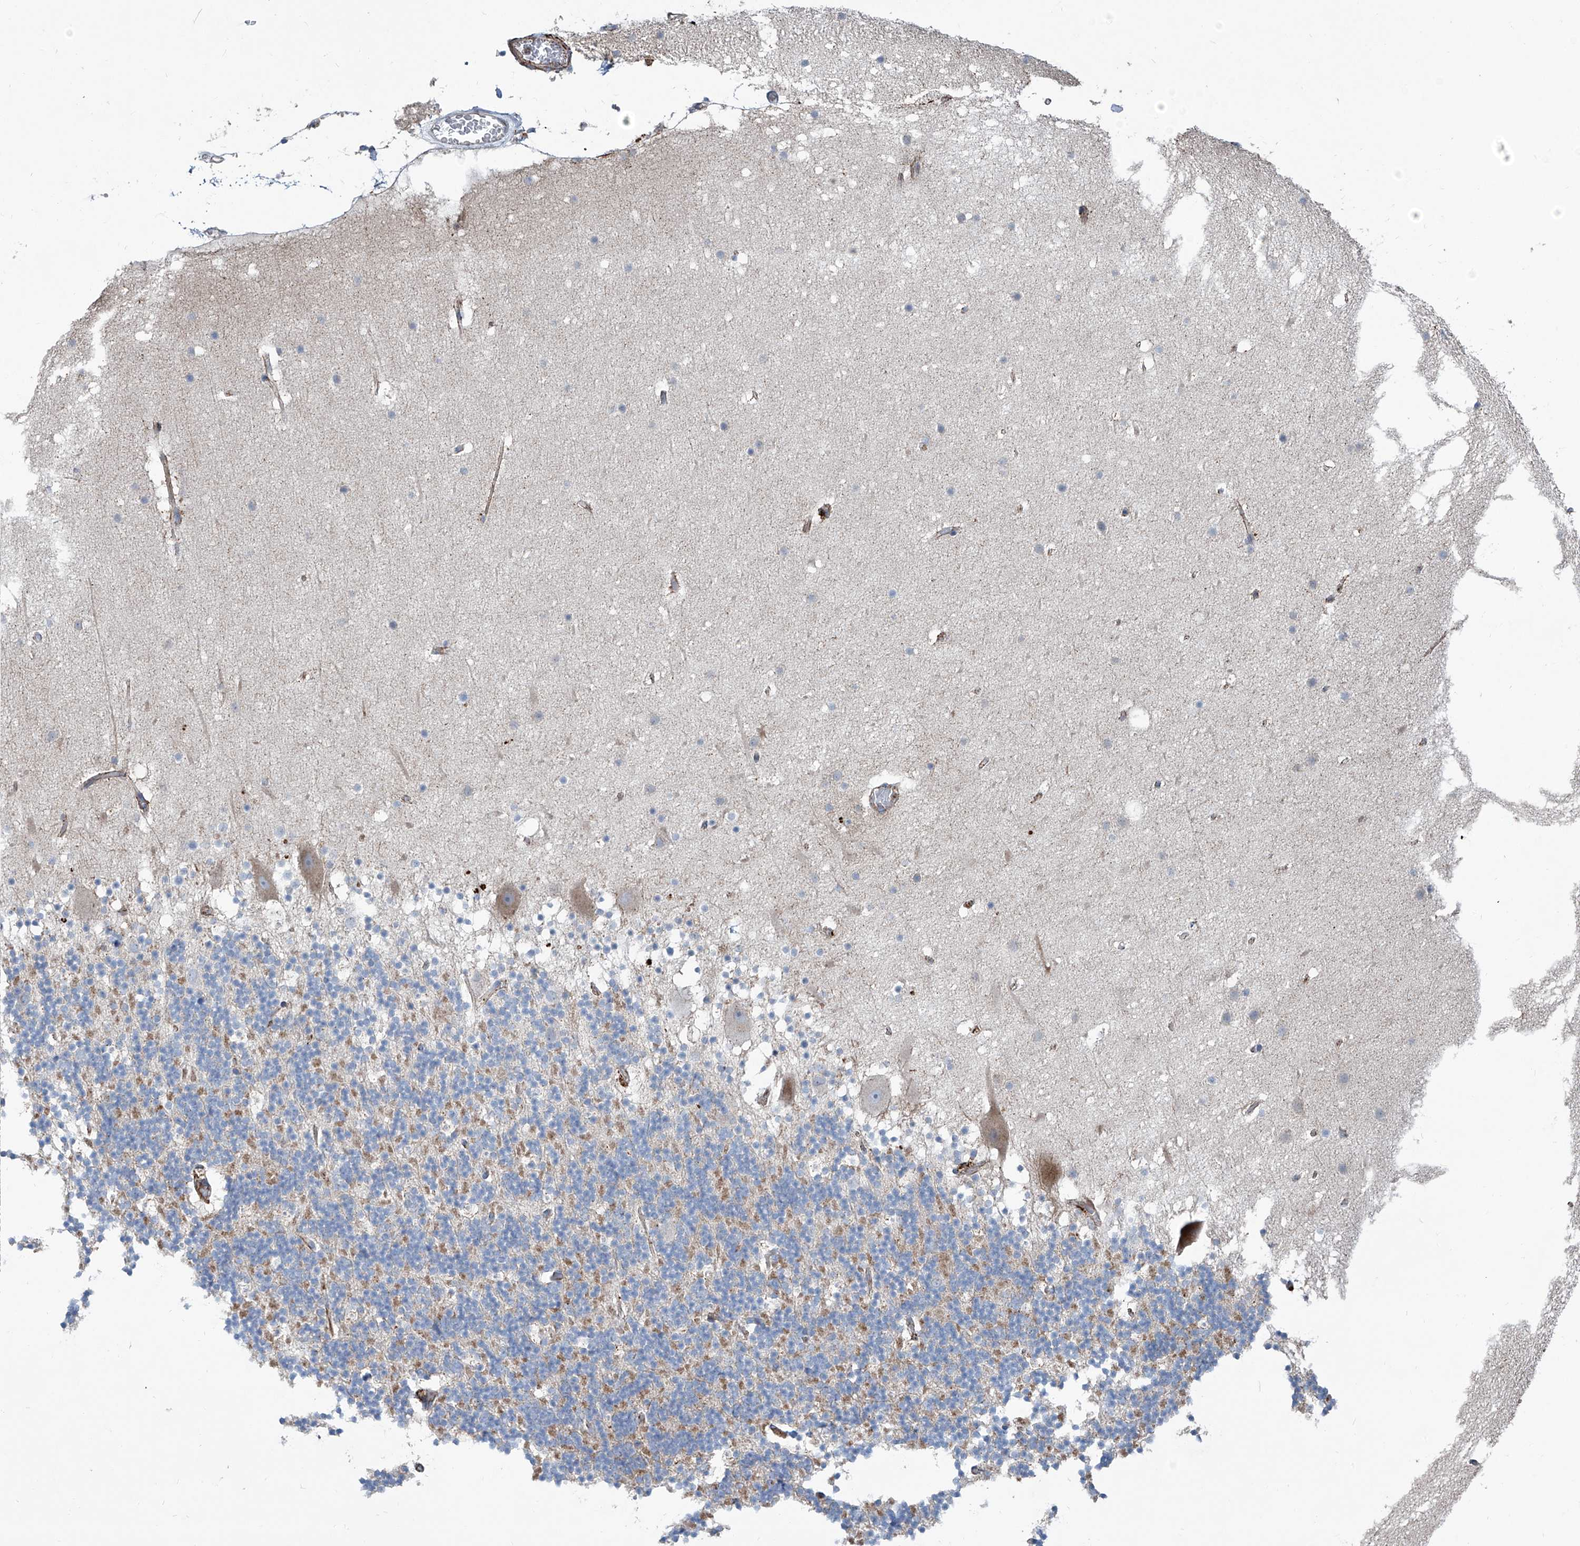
{"staining": {"intensity": "negative", "quantity": "none", "location": "none"}, "tissue": "cerebellum", "cell_type": "Cells in granular layer", "image_type": "normal", "snomed": [{"axis": "morphology", "description": "Normal tissue, NOS"}, {"axis": "topography", "description": "Cerebellum"}], "caption": "Image shows no protein positivity in cells in granular layer of normal cerebellum. (DAB IHC visualized using brightfield microscopy, high magnification).", "gene": "CDH5", "patient": {"sex": "male", "age": 57}}